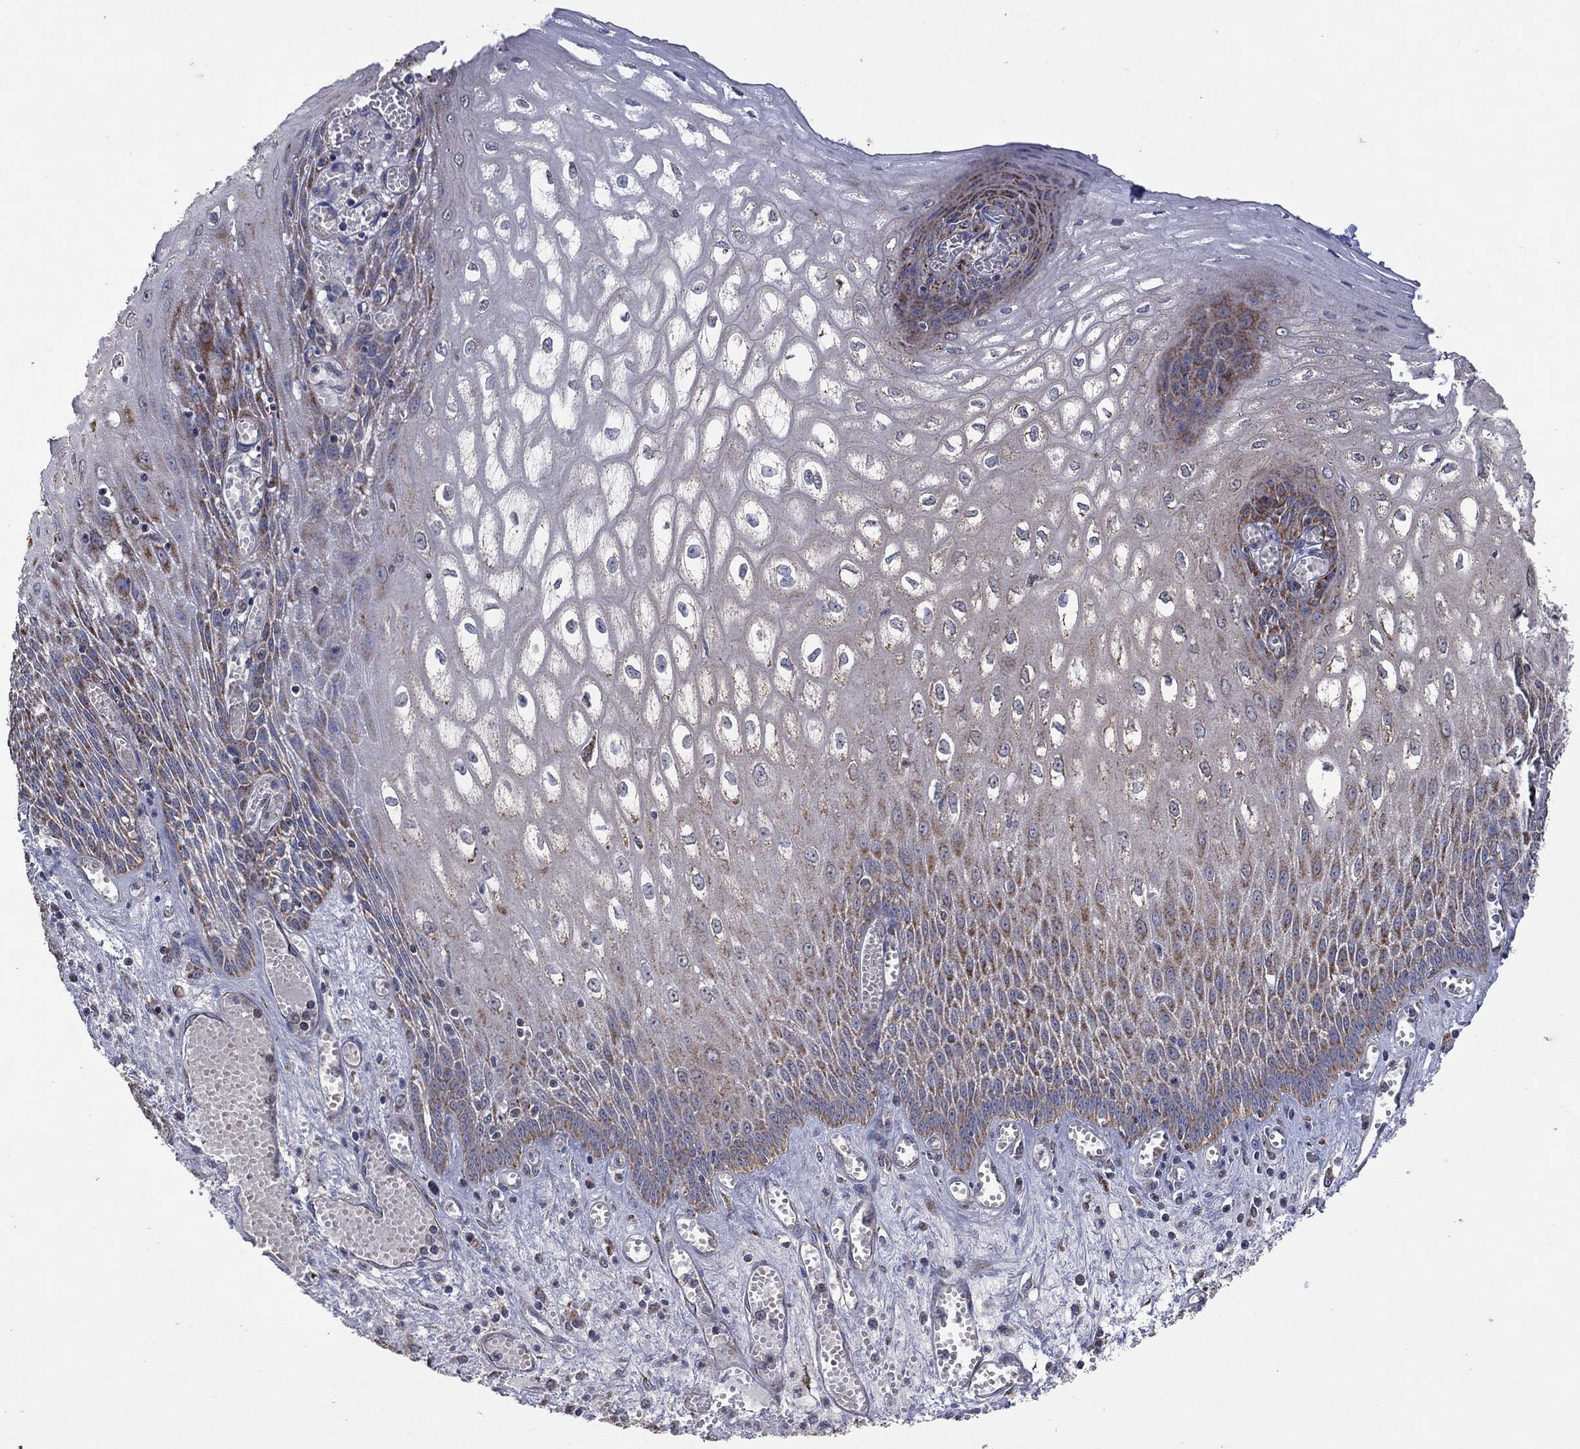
{"staining": {"intensity": "moderate", "quantity": "<25%", "location": "cytoplasmic/membranous"}, "tissue": "esophagus", "cell_type": "Squamous epithelial cells", "image_type": "normal", "snomed": [{"axis": "morphology", "description": "Normal tissue, NOS"}, {"axis": "topography", "description": "Esophagus"}], "caption": "Immunohistochemistry (DAB (3,3'-diaminobenzidine)) staining of benign esophagus exhibits moderate cytoplasmic/membranous protein expression in about <25% of squamous epithelial cells.", "gene": "DPH1", "patient": {"sex": "male", "age": 58}}